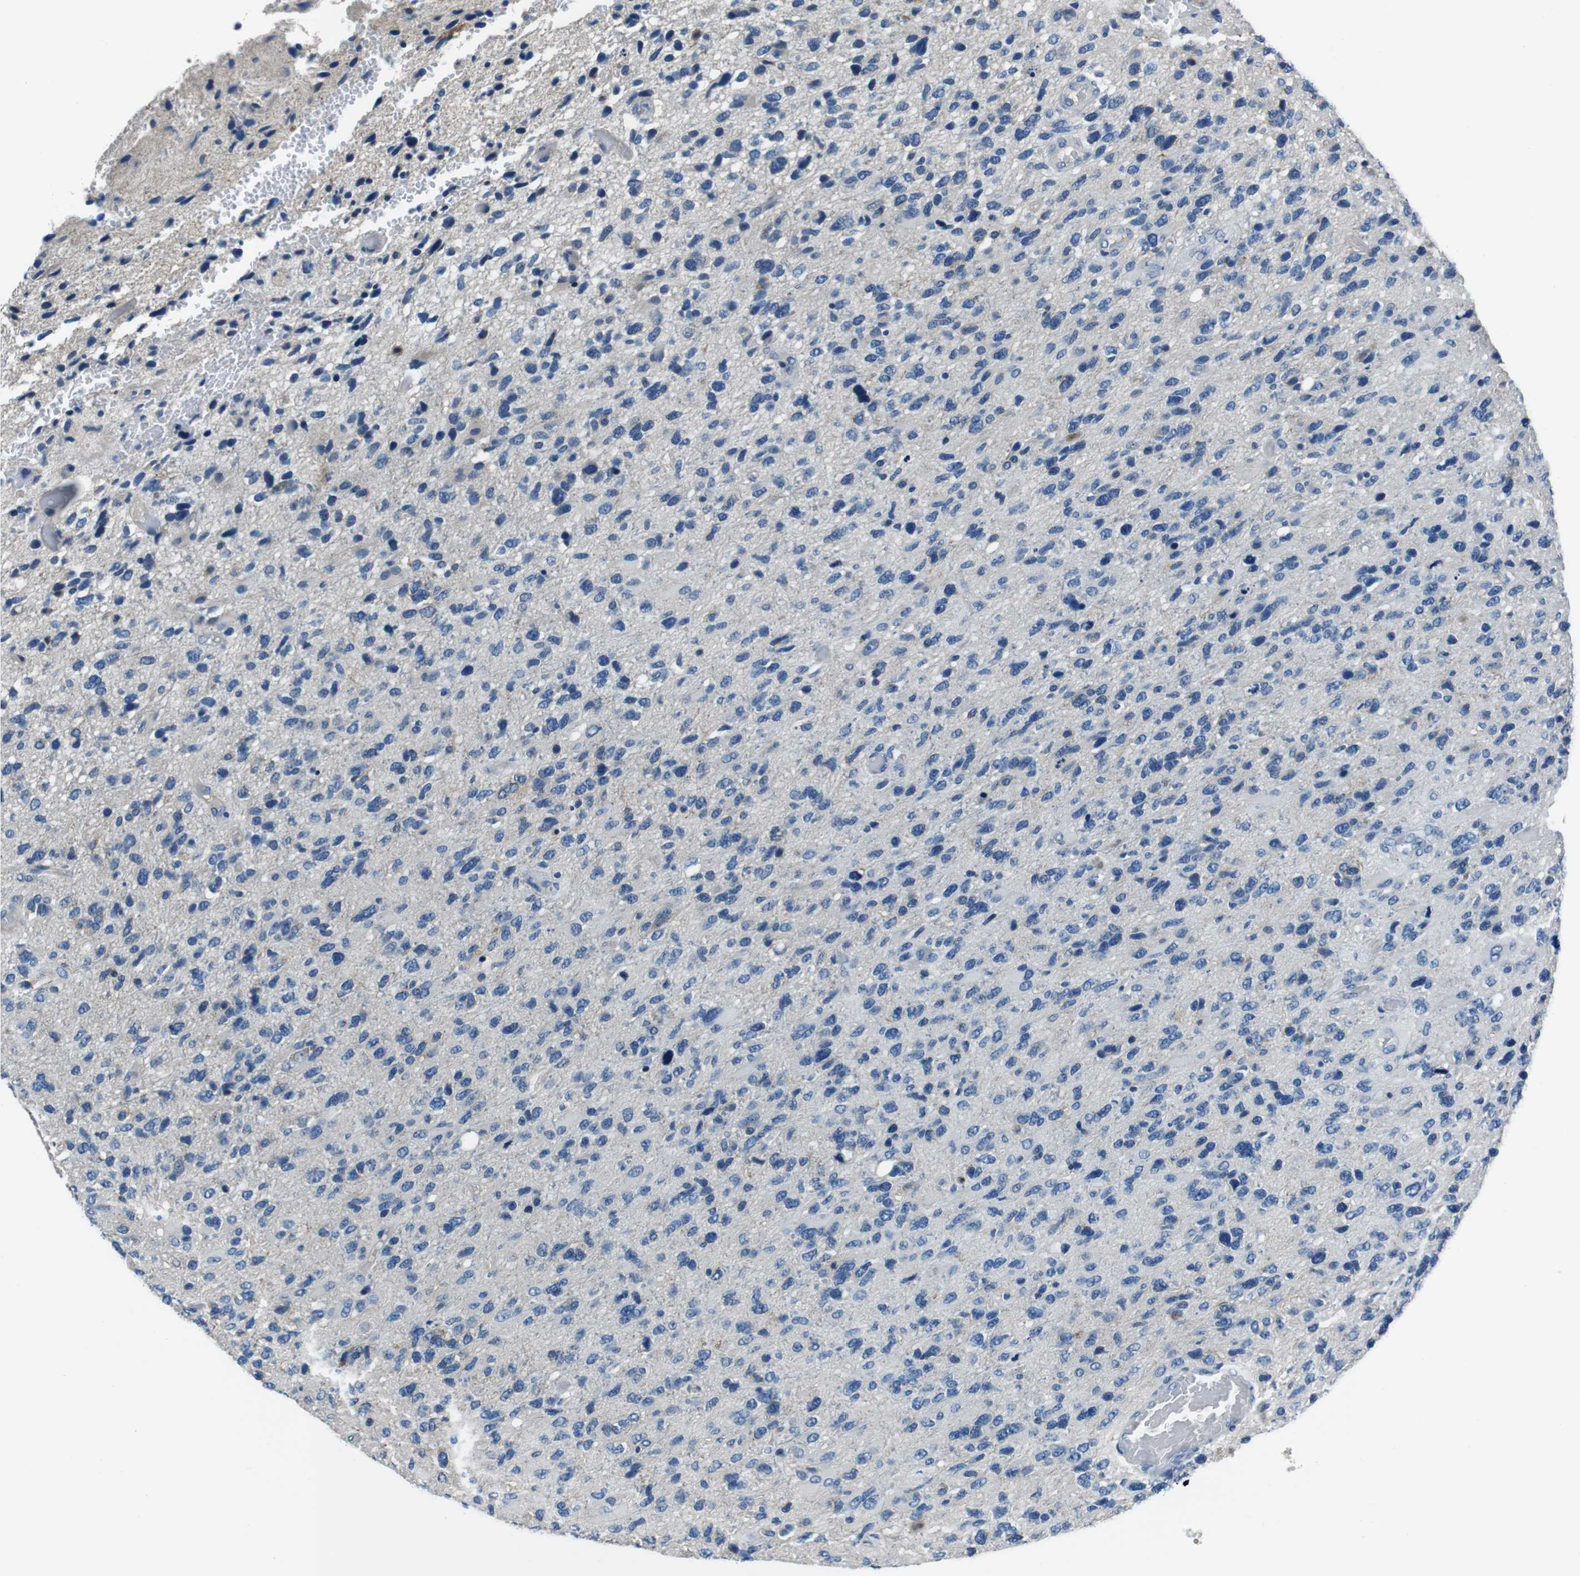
{"staining": {"intensity": "negative", "quantity": "none", "location": "none"}, "tissue": "glioma", "cell_type": "Tumor cells", "image_type": "cancer", "snomed": [{"axis": "morphology", "description": "Glioma, malignant, High grade"}, {"axis": "topography", "description": "Brain"}], "caption": "A high-resolution photomicrograph shows IHC staining of malignant high-grade glioma, which reveals no significant expression in tumor cells.", "gene": "CASQ1", "patient": {"sex": "female", "age": 58}}